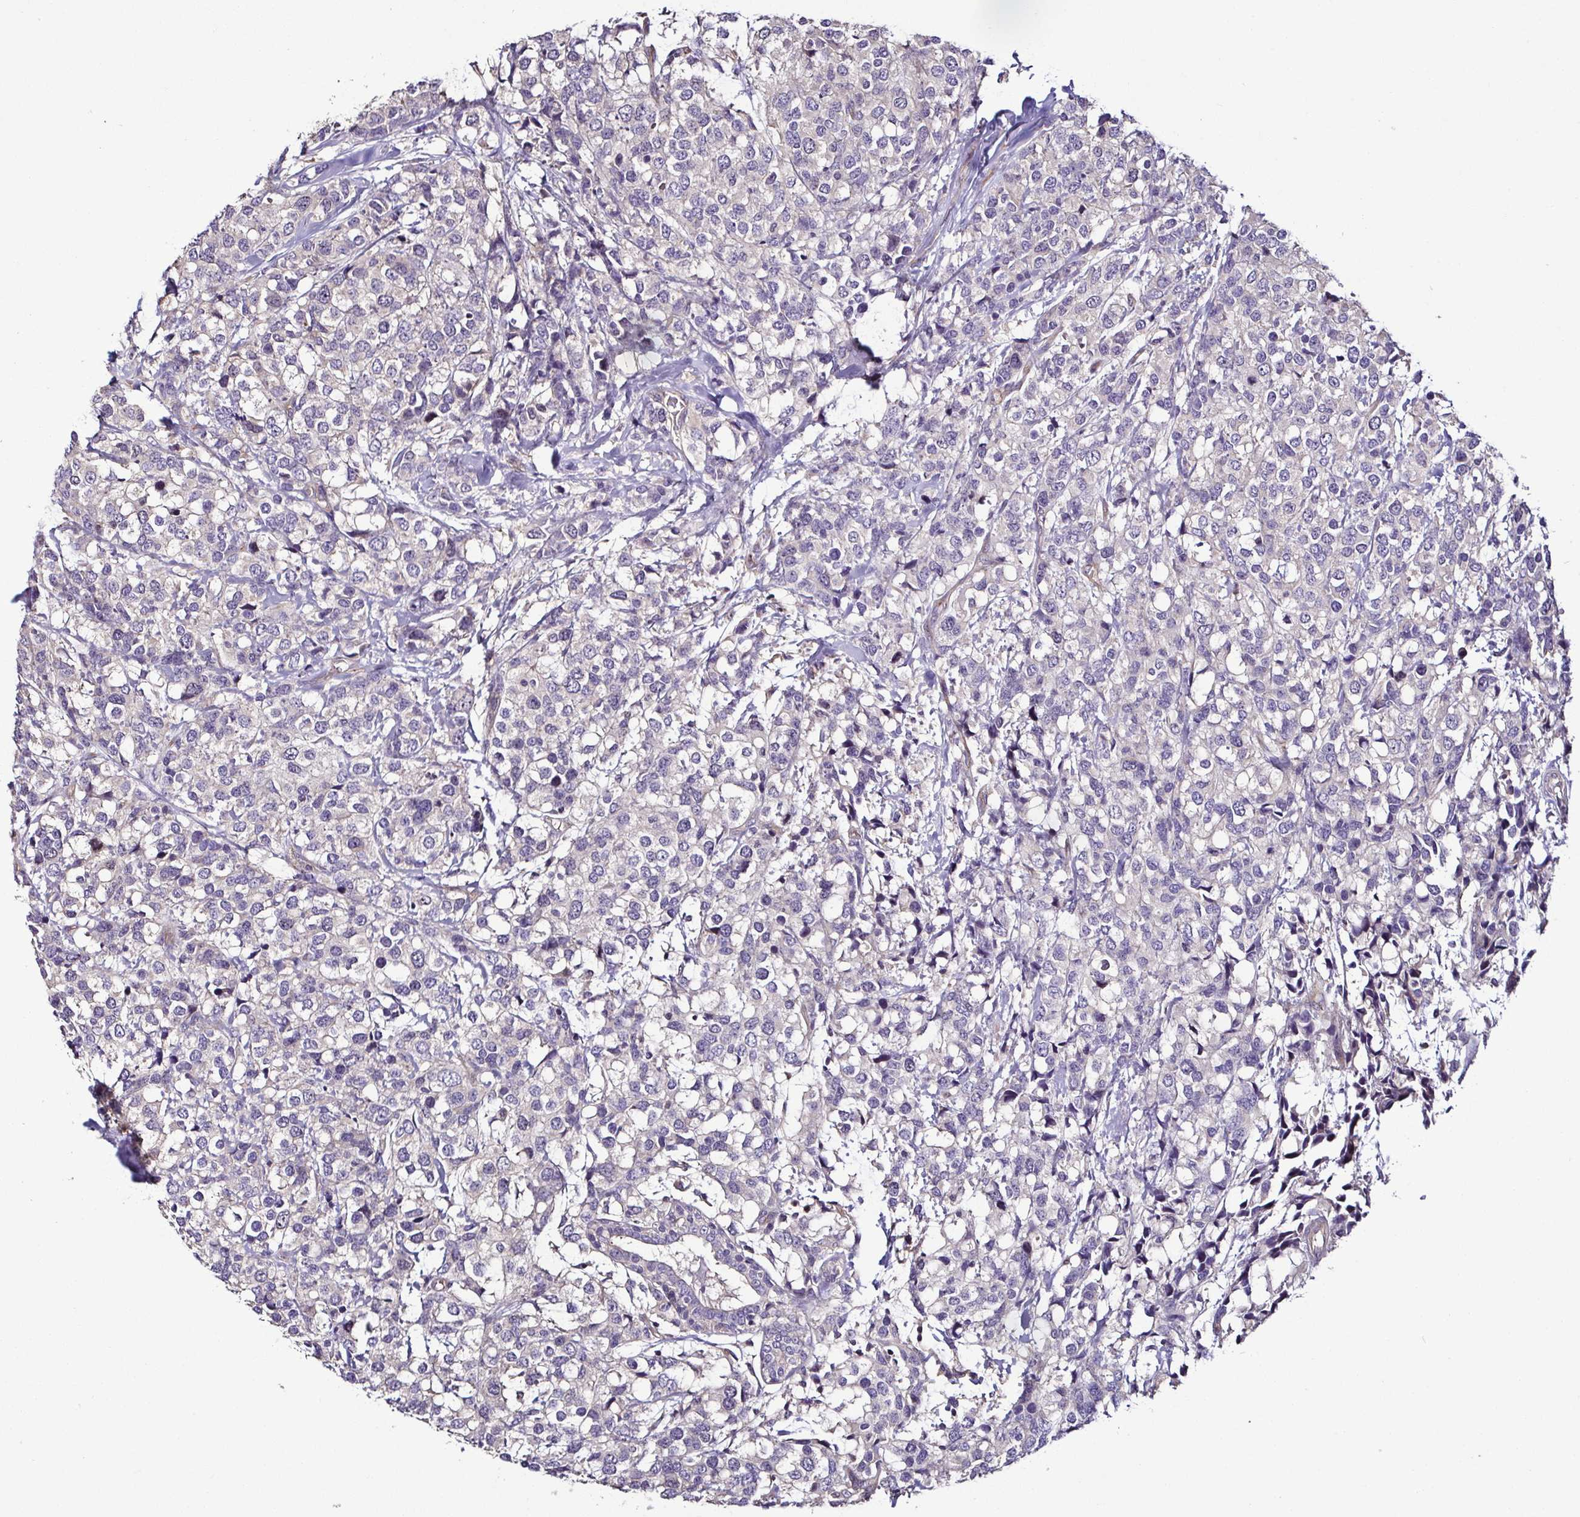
{"staining": {"intensity": "negative", "quantity": "none", "location": "none"}, "tissue": "breast cancer", "cell_type": "Tumor cells", "image_type": "cancer", "snomed": [{"axis": "morphology", "description": "Lobular carcinoma"}, {"axis": "topography", "description": "Breast"}], "caption": "Immunohistochemical staining of human lobular carcinoma (breast) reveals no significant staining in tumor cells.", "gene": "LMOD2", "patient": {"sex": "female", "age": 59}}